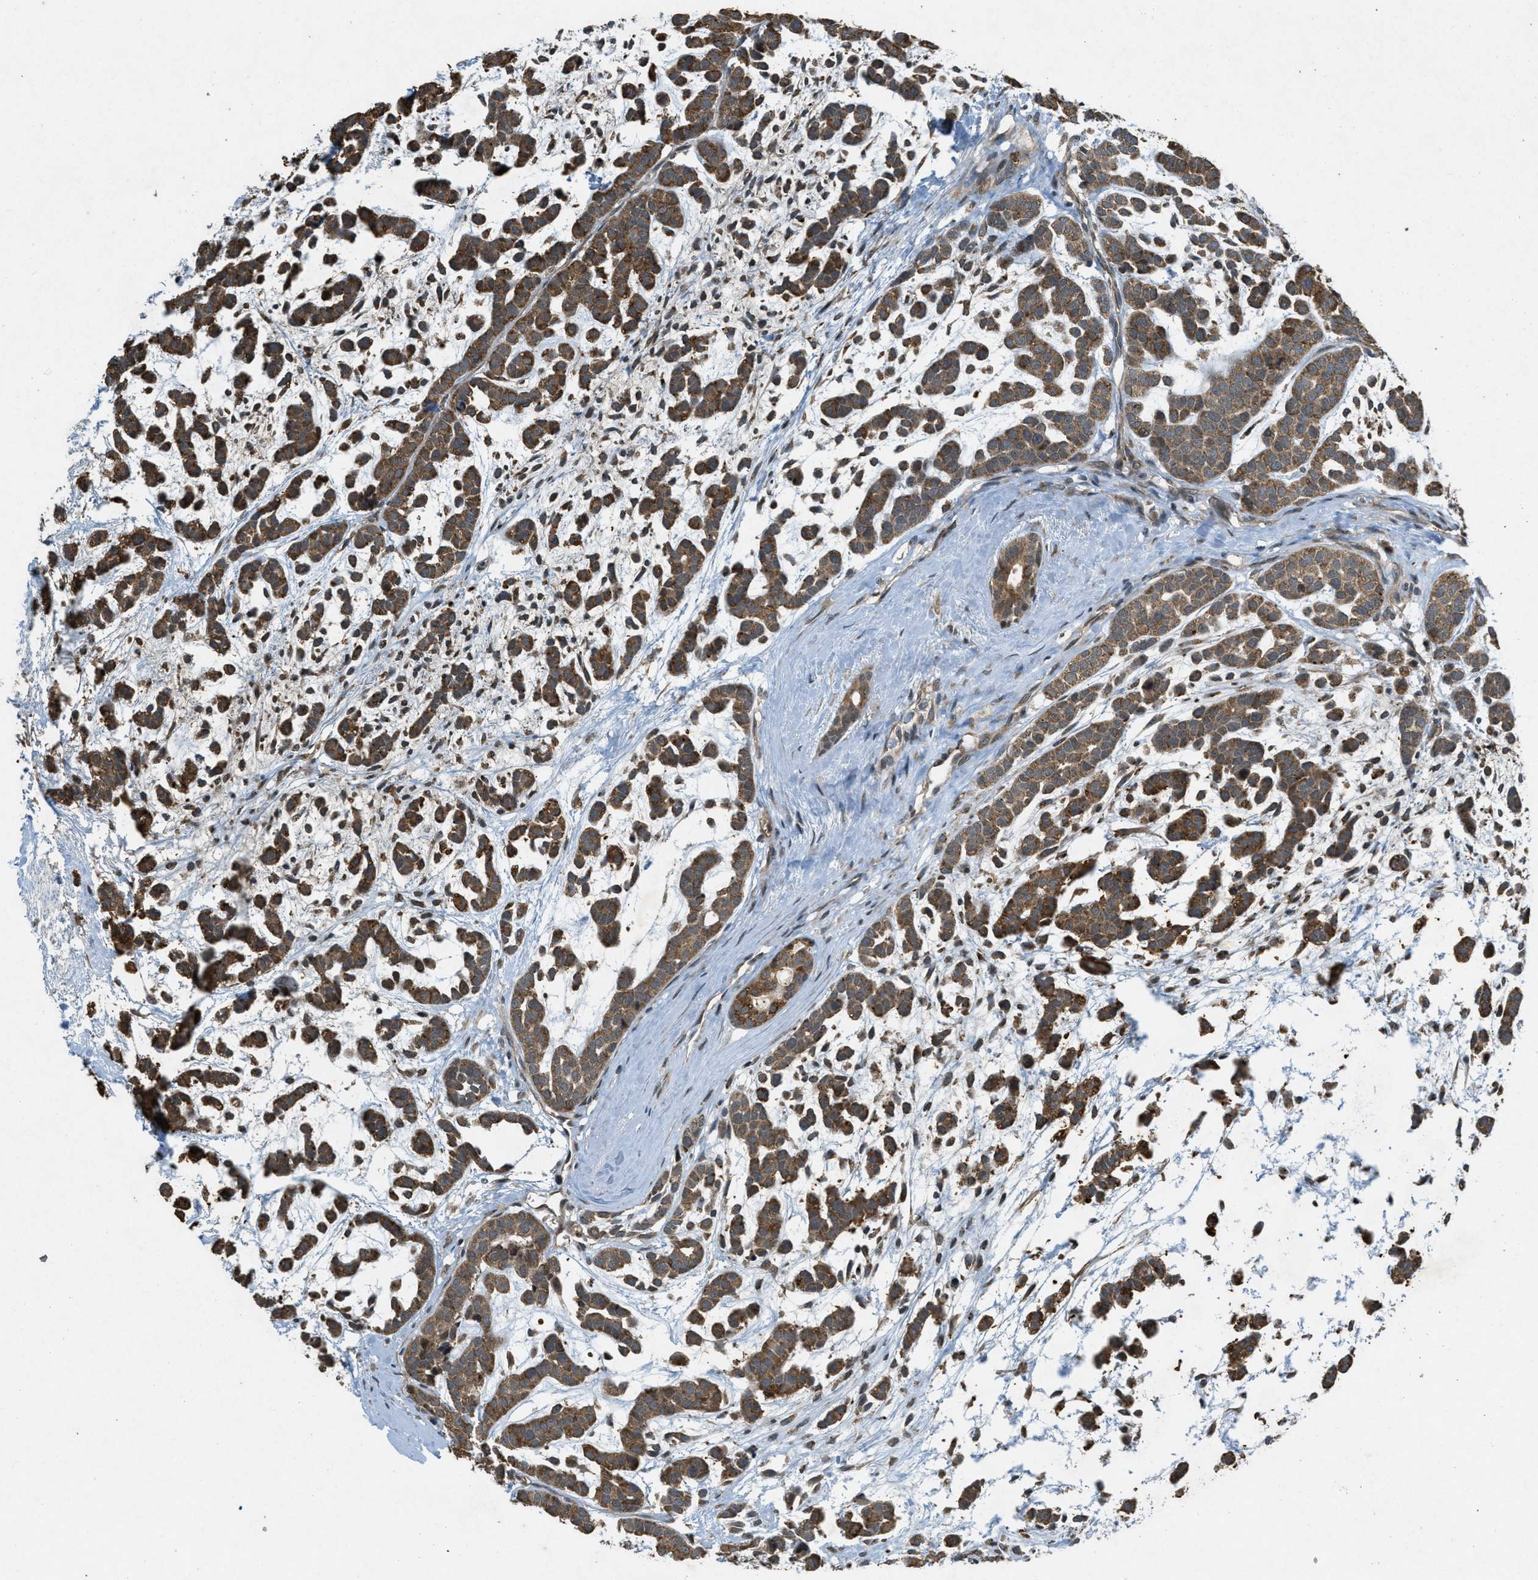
{"staining": {"intensity": "moderate", "quantity": ">75%", "location": "cytoplasmic/membranous"}, "tissue": "head and neck cancer", "cell_type": "Tumor cells", "image_type": "cancer", "snomed": [{"axis": "morphology", "description": "Adenocarcinoma, NOS"}, {"axis": "morphology", "description": "Adenoma, NOS"}, {"axis": "topography", "description": "Head-Neck"}], "caption": "Head and neck cancer (adenoma) stained for a protein (brown) shows moderate cytoplasmic/membranous positive staining in about >75% of tumor cells.", "gene": "PPP1R15A", "patient": {"sex": "female", "age": 55}}